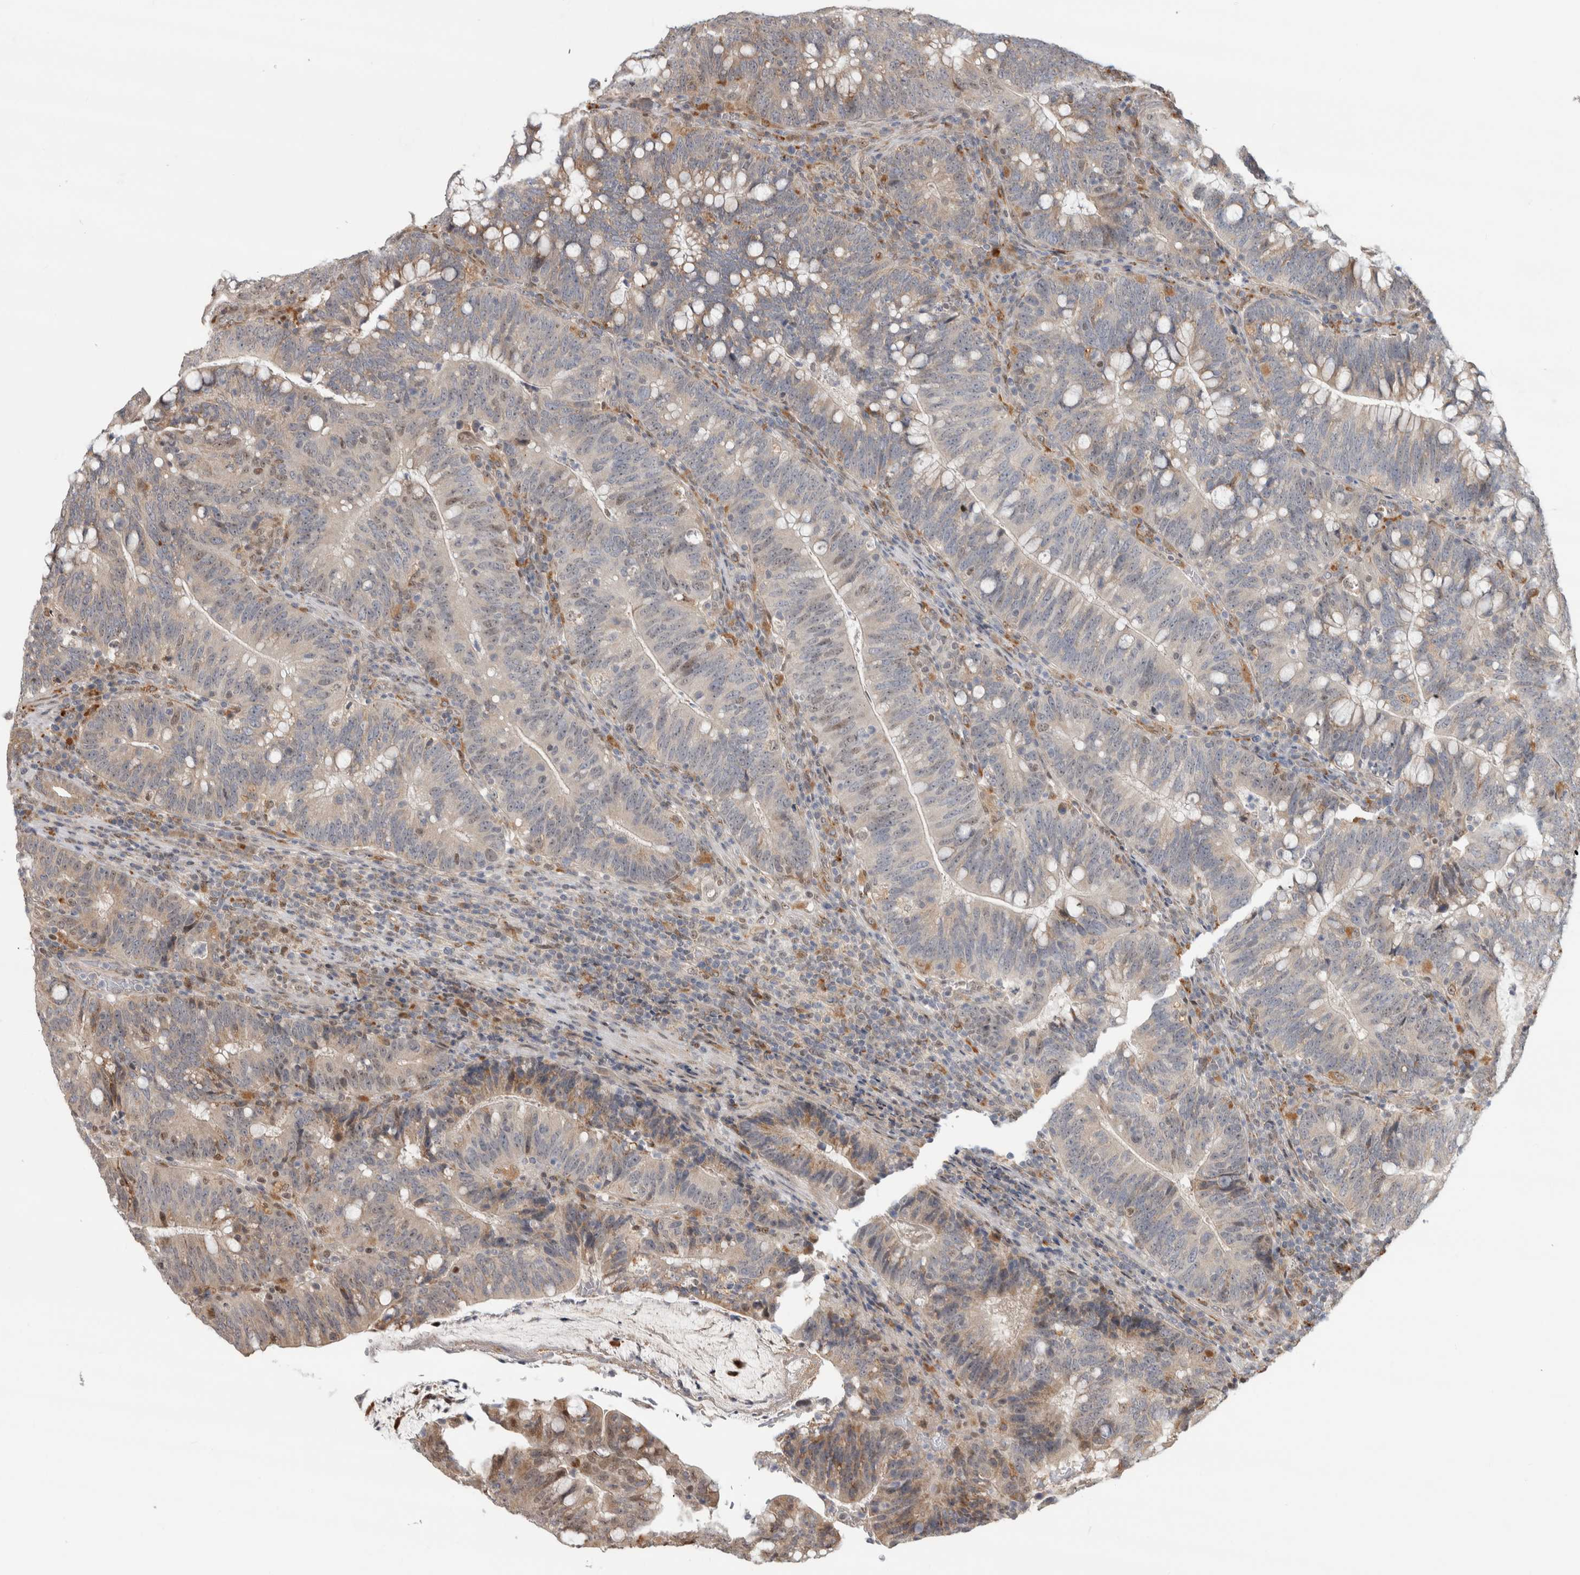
{"staining": {"intensity": "weak", "quantity": "<25%", "location": "cytoplasmic/membranous,nuclear"}, "tissue": "colorectal cancer", "cell_type": "Tumor cells", "image_type": "cancer", "snomed": [{"axis": "morphology", "description": "Adenocarcinoma, NOS"}, {"axis": "topography", "description": "Colon"}], "caption": "IHC of human colorectal cancer (adenocarcinoma) shows no expression in tumor cells.", "gene": "NAB2", "patient": {"sex": "female", "age": 66}}